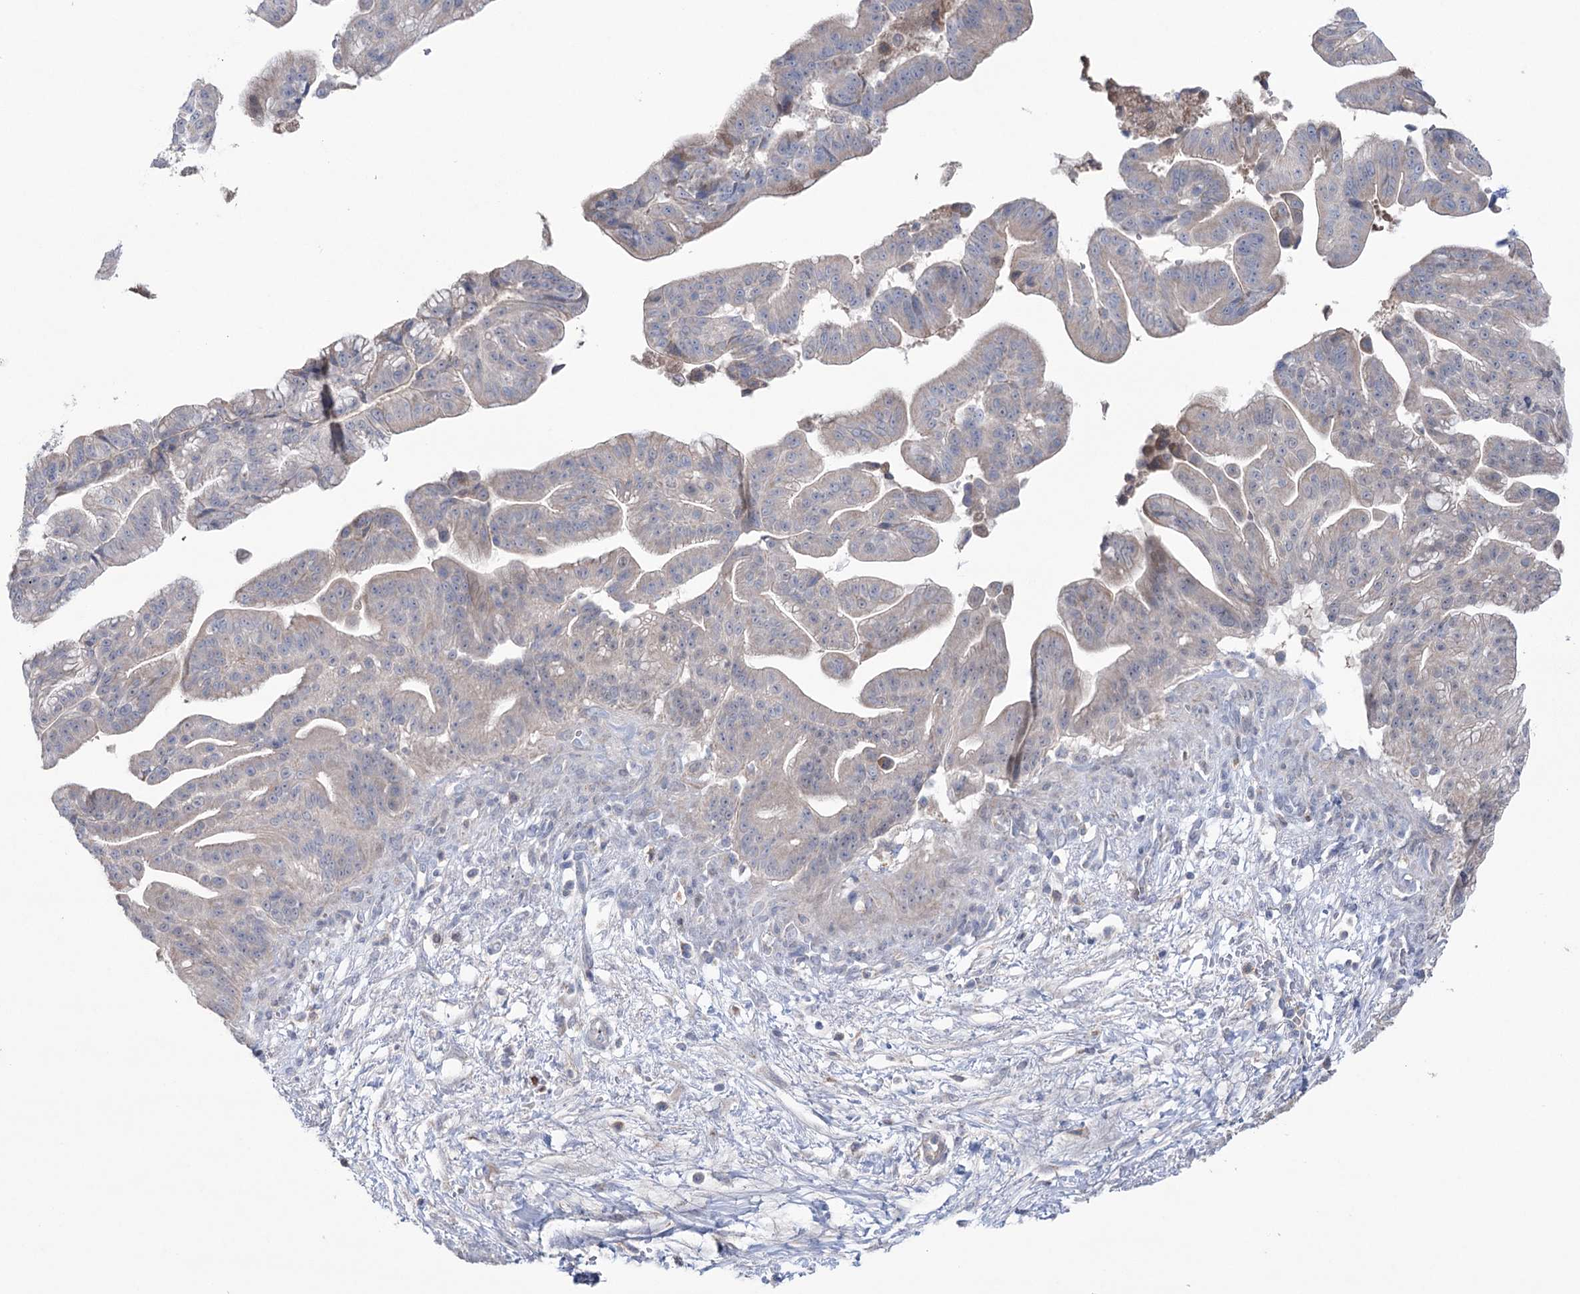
{"staining": {"intensity": "negative", "quantity": "none", "location": "none"}, "tissue": "pancreatic cancer", "cell_type": "Tumor cells", "image_type": "cancer", "snomed": [{"axis": "morphology", "description": "Adenocarcinoma, NOS"}, {"axis": "topography", "description": "Pancreas"}], "caption": "A high-resolution micrograph shows immunohistochemistry (IHC) staining of pancreatic adenocarcinoma, which reveals no significant positivity in tumor cells. The staining is performed using DAB (3,3'-diaminobenzidine) brown chromogen with nuclei counter-stained in using hematoxylin.", "gene": "MTCH2", "patient": {"sex": "male", "age": 68}}